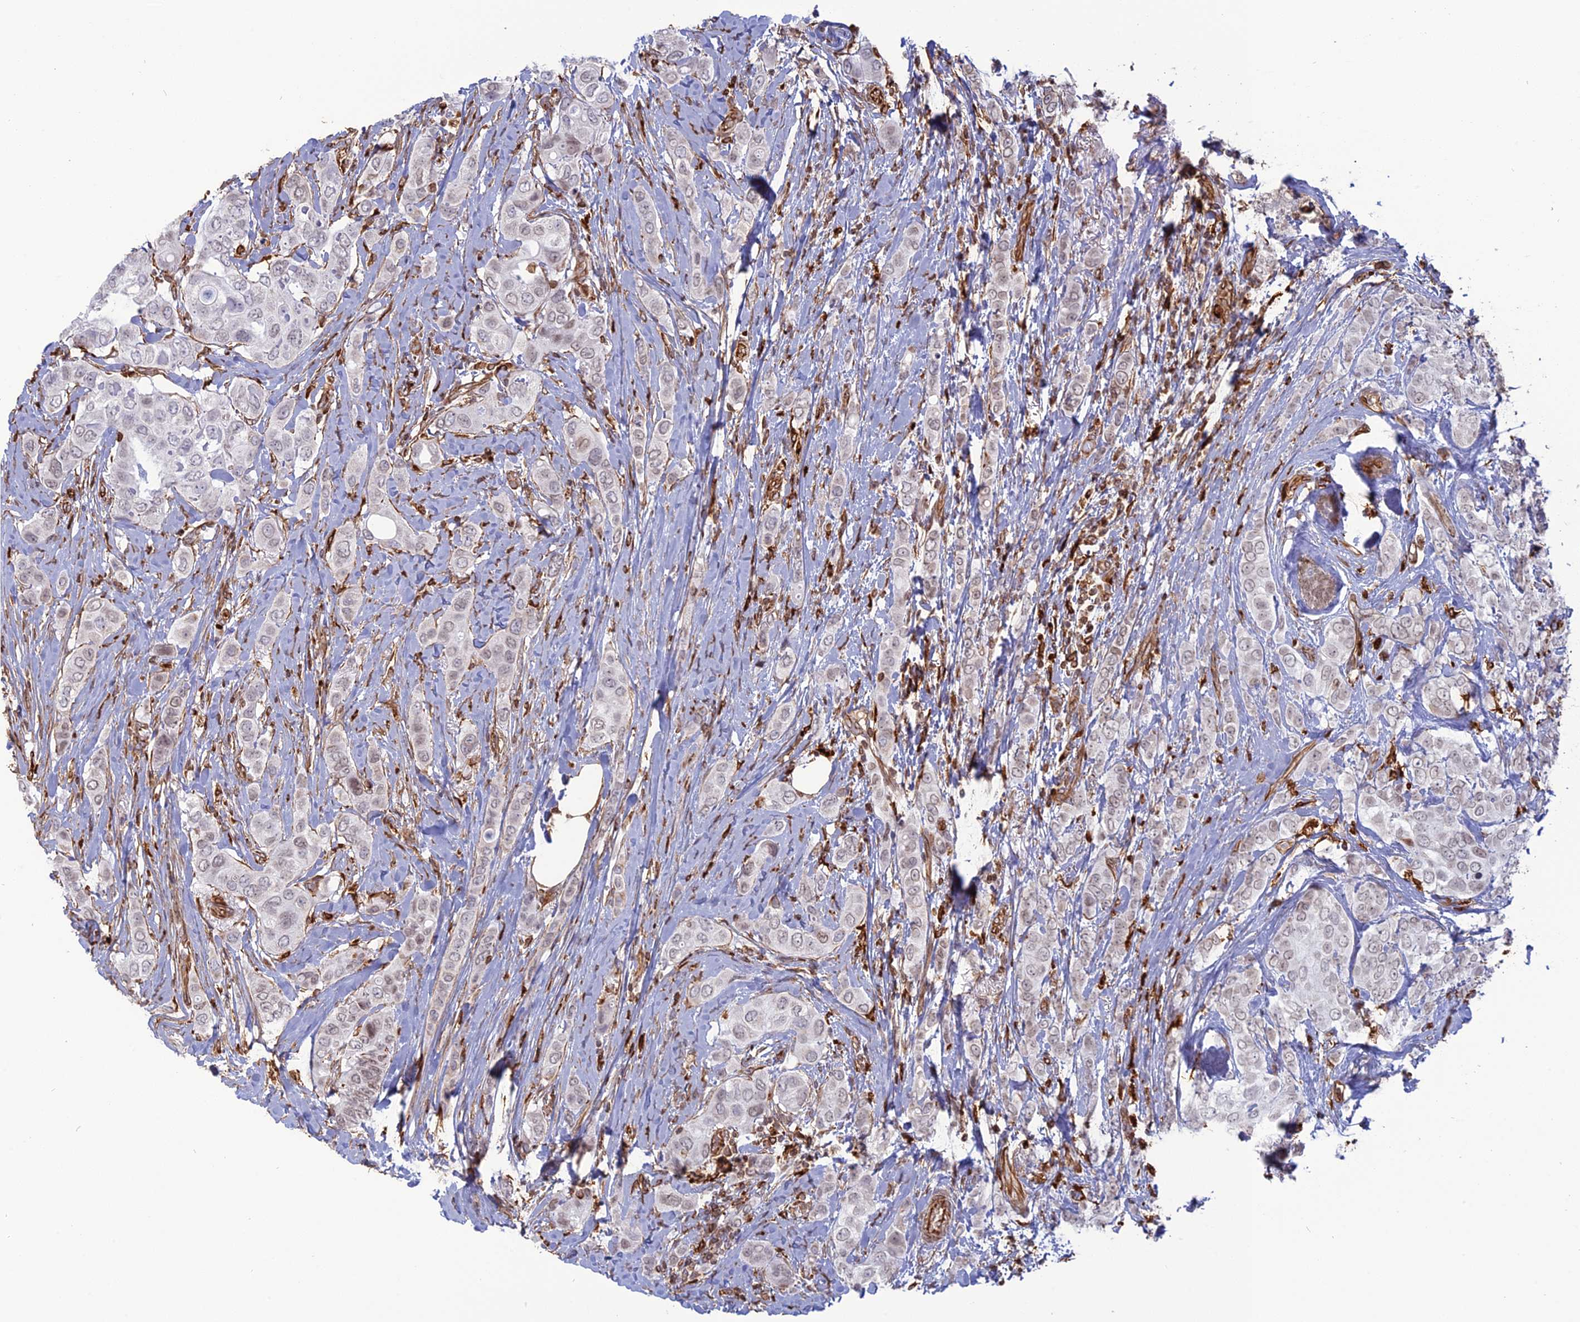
{"staining": {"intensity": "weak", "quantity": "<25%", "location": "nuclear"}, "tissue": "breast cancer", "cell_type": "Tumor cells", "image_type": "cancer", "snomed": [{"axis": "morphology", "description": "Lobular carcinoma"}, {"axis": "topography", "description": "Breast"}], "caption": "Immunohistochemistry micrograph of neoplastic tissue: human breast lobular carcinoma stained with DAB (3,3'-diaminobenzidine) demonstrates no significant protein expression in tumor cells.", "gene": "APOBR", "patient": {"sex": "female", "age": 51}}